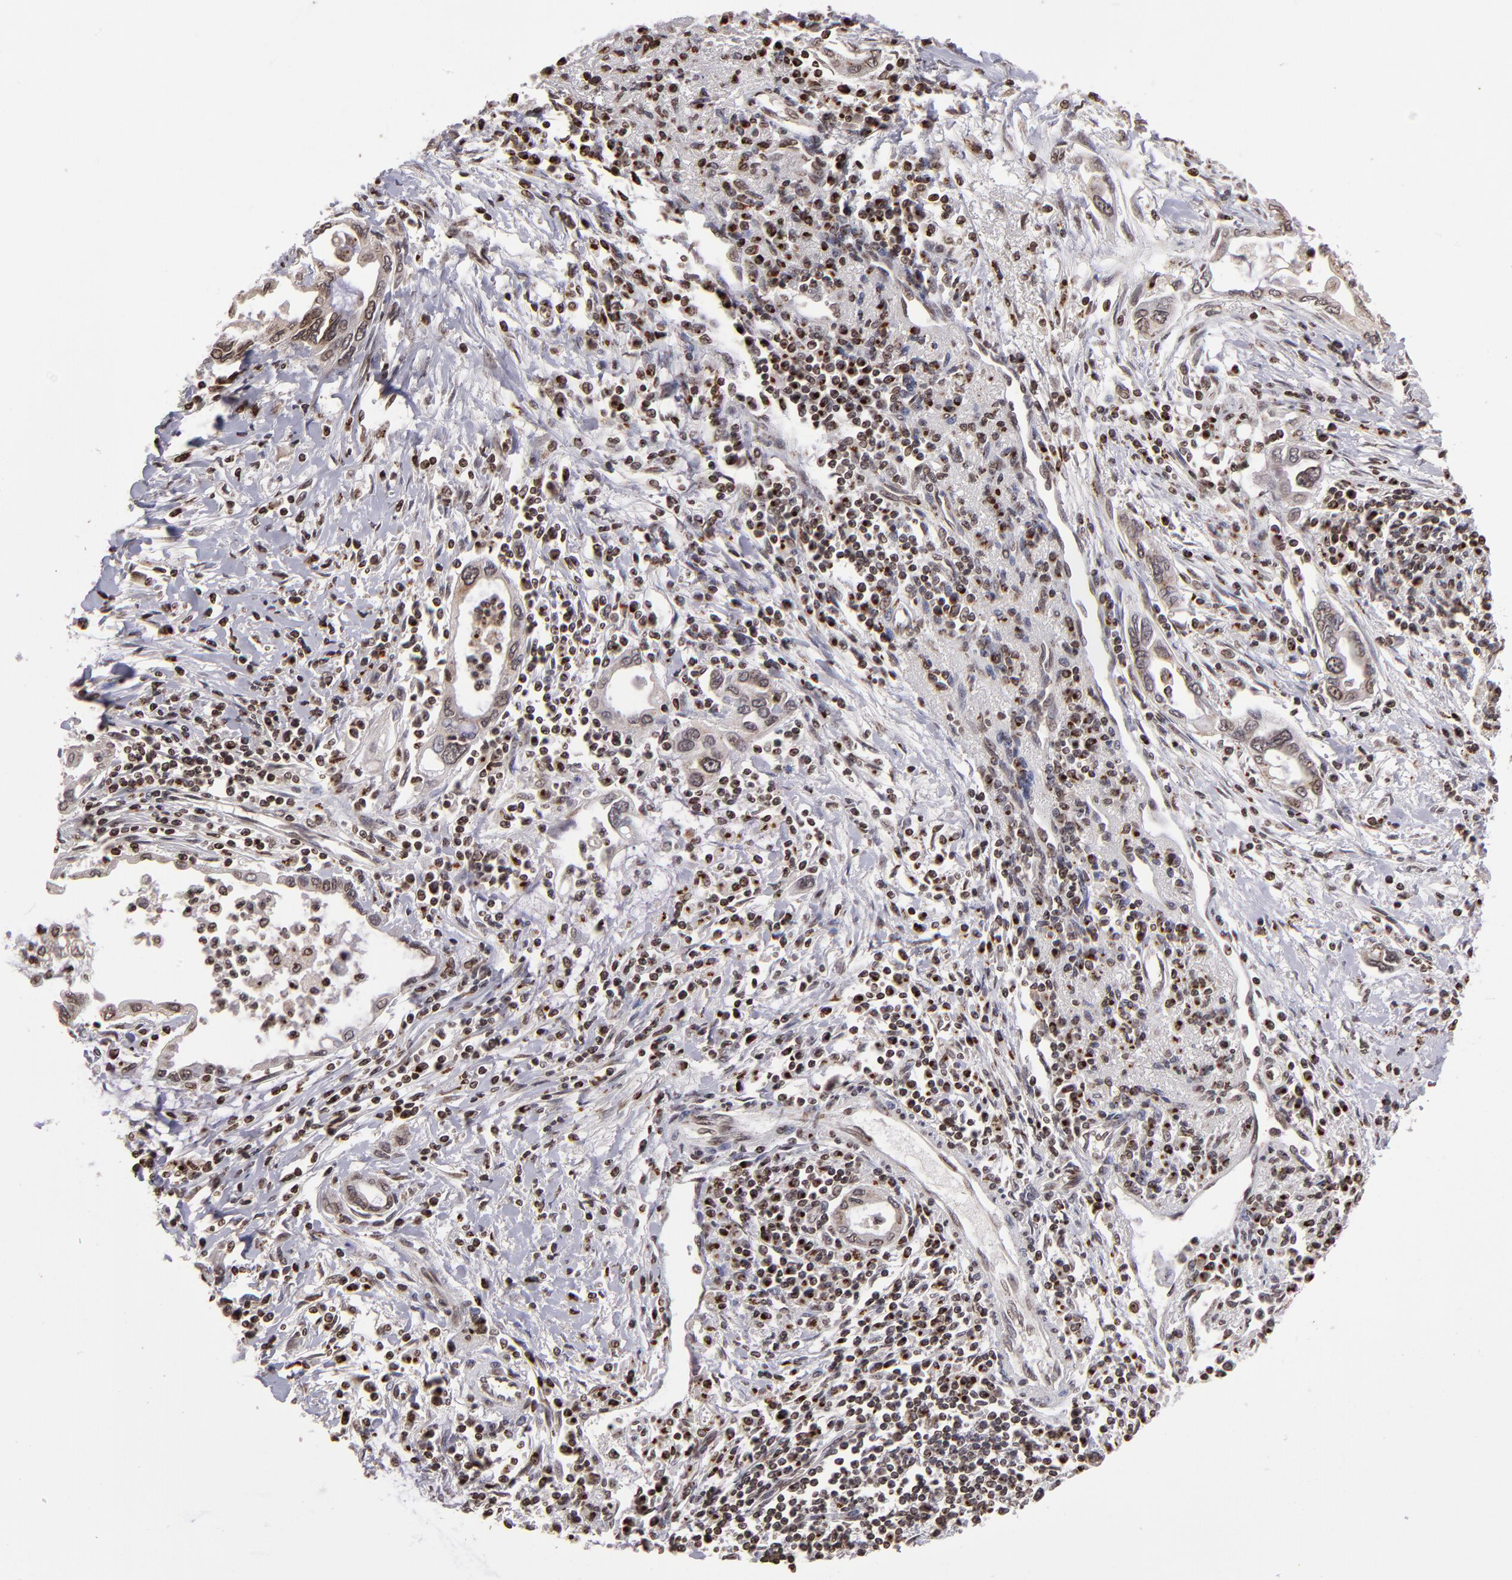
{"staining": {"intensity": "weak", "quantity": ">75%", "location": "cytoplasmic/membranous,nuclear"}, "tissue": "pancreatic cancer", "cell_type": "Tumor cells", "image_type": "cancer", "snomed": [{"axis": "morphology", "description": "Adenocarcinoma, NOS"}, {"axis": "topography", "description": "Pancreas"}], "caption": "Protein positivity by immunohistochemistry (IHC) shows weak cytoplasmic/membranous and nuclear staining in approximately >75% of tumor cells in adenocarcinoma (pancreatic).", "gene": "CSDC2", "patient": {"sex": "female", "age": 57}}